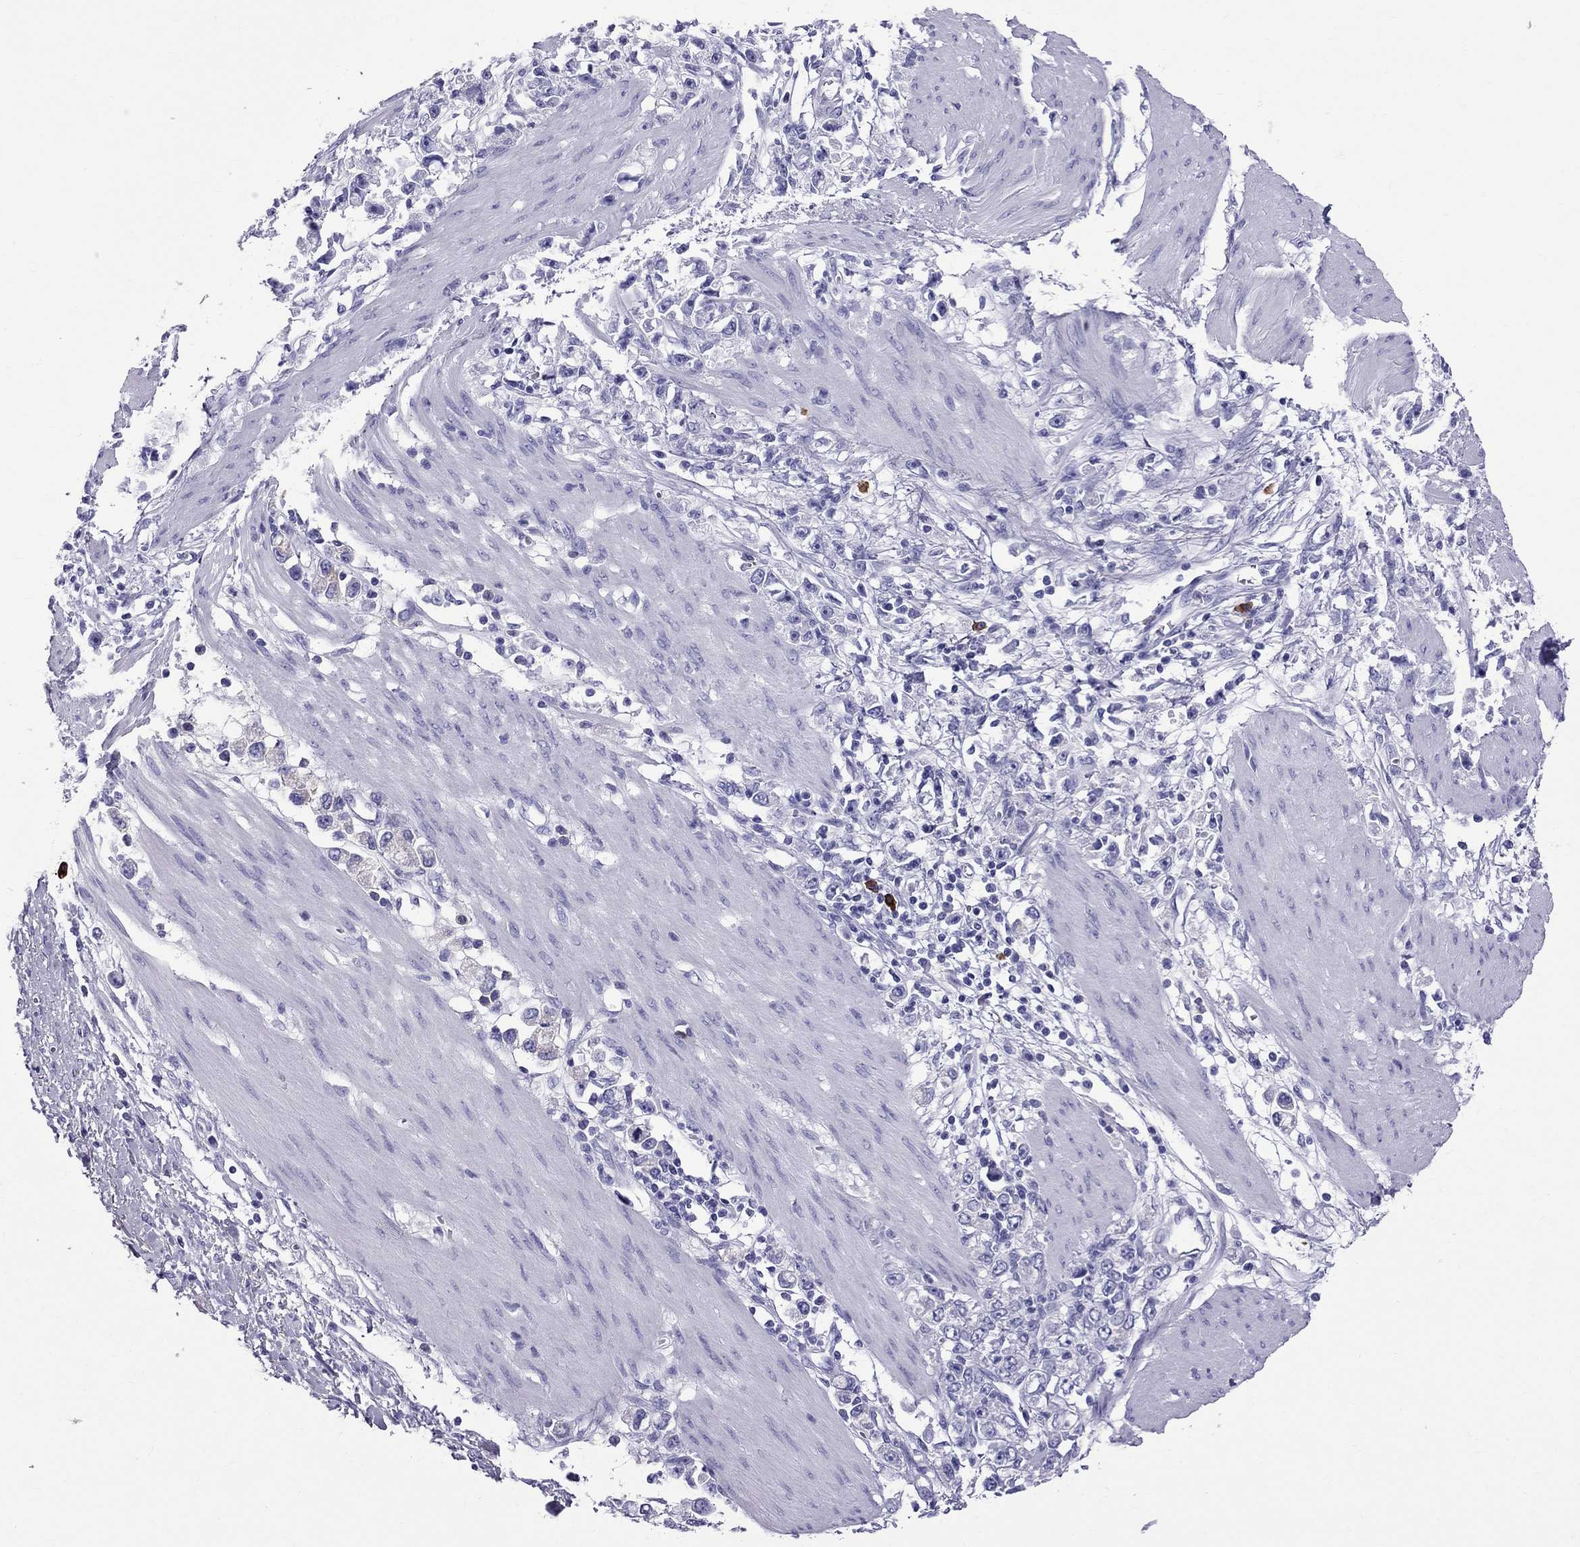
{"staining": {"intensity": "negative", "quantity": "none", "location": "none"}, "tissue": "stomach cancer", "cell_type": "Tumor cells", "image_type": "cancer", "snomed": [{"axis": "morphology", "description": "Adenocarcinoma, NOS"}, {"axis": "topography", "description": "Stomach"}], "caption": "IHC micrograph of neoplastic tissue: human stomach cancer stained with DAB displays no significant protein expression in tumor cells.", "gene": "SCART1", "patient": {"sex": "female", "age": 59}}